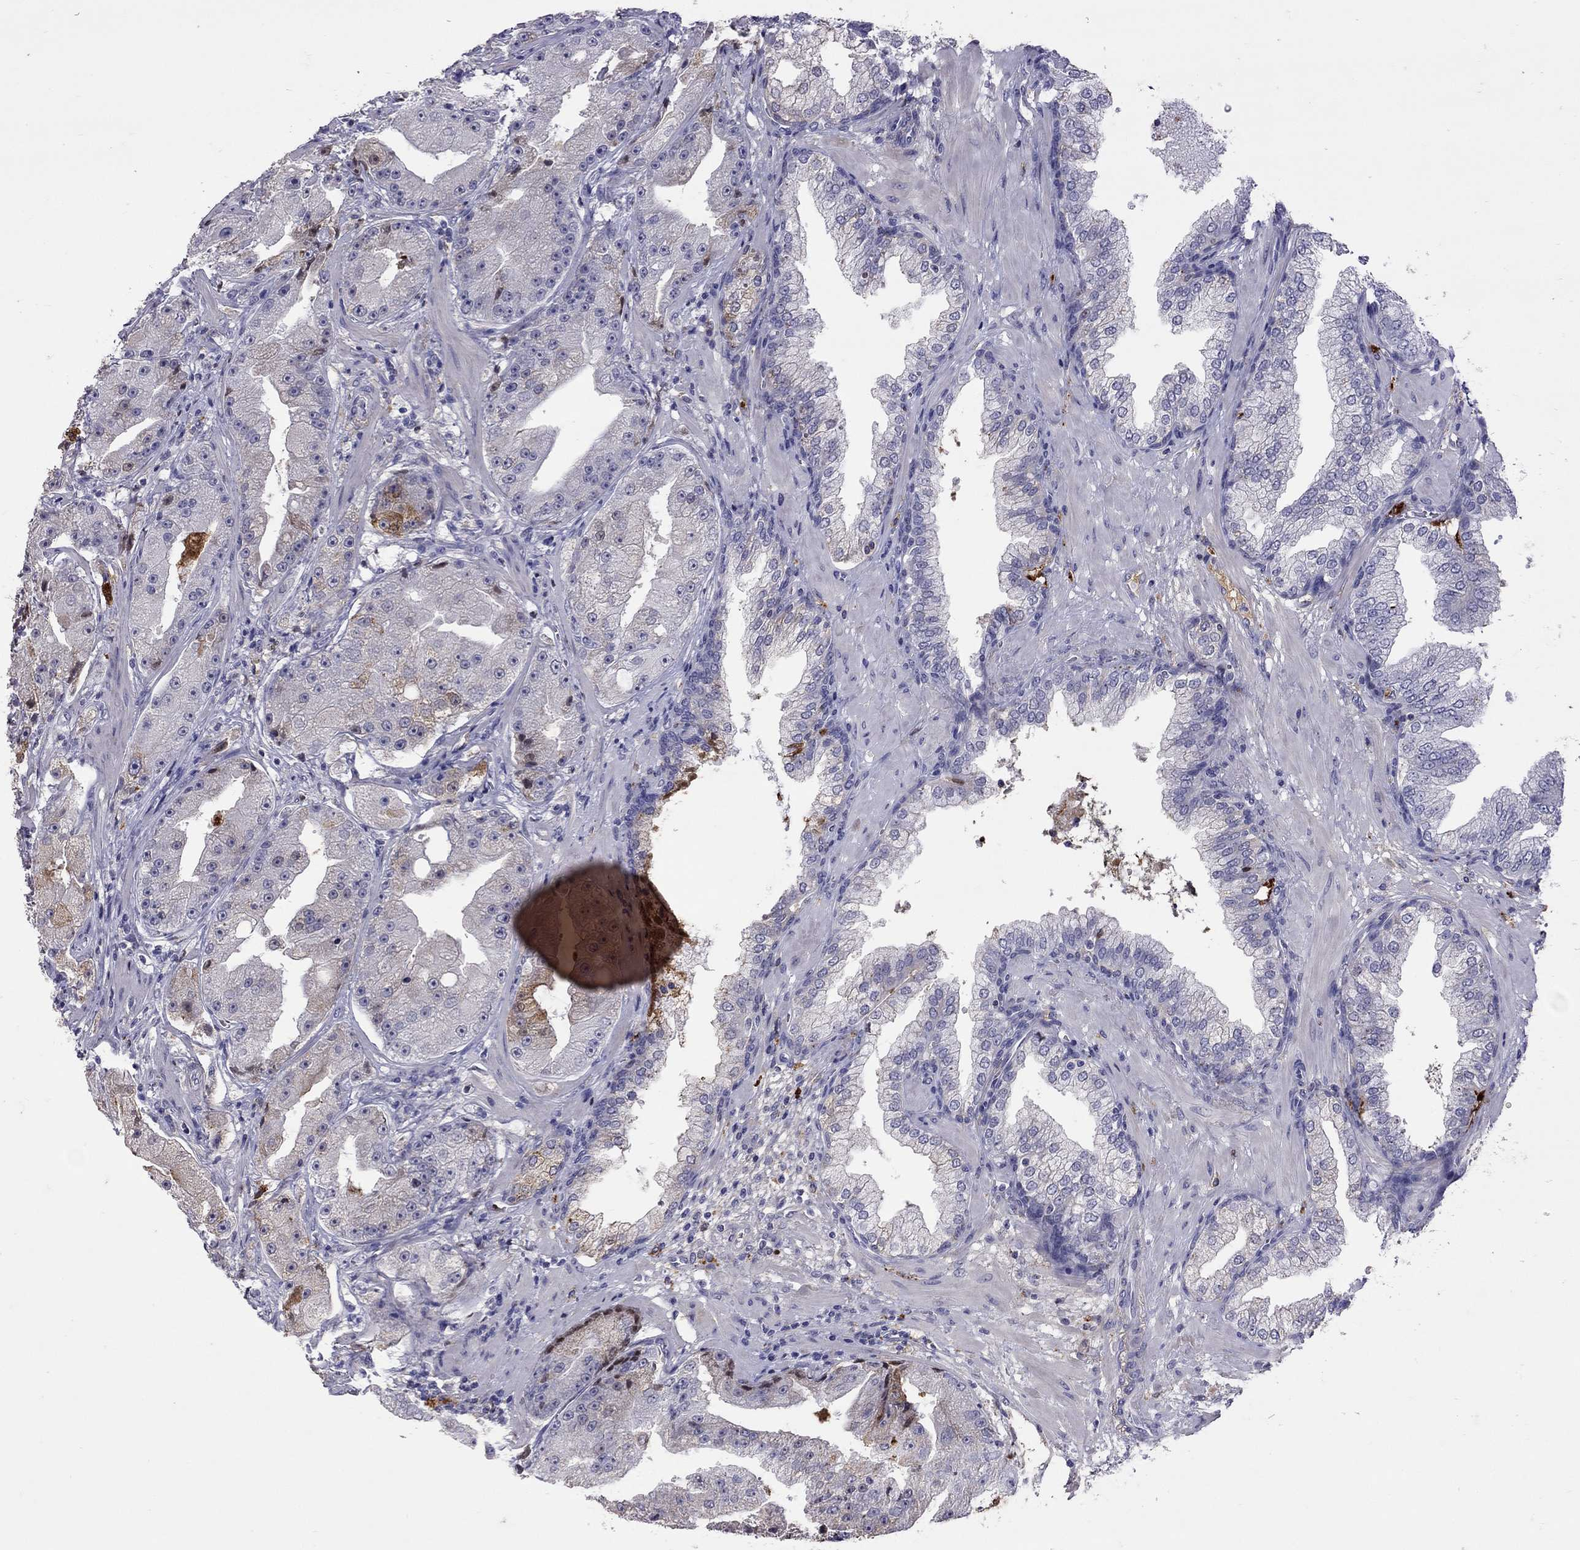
{"staining": {"intensity": "moderate", "quantity": "<25%", "location": "cytoplasmic/membranous"}, "tissue": "prostate cancer", "cell_type": "Tumor cells", "image_type": "cancer", "snomed": [{"axis": "morphology", "description": "Adenocarcinoma, Low grade"}, {"axis": "topography", "description": "Prostate"}], "caption": "There is low levels of moderate cytoplasmic/membranous expression in tumor cells of prostate adenocarcinoma (low-grade), as demonstrated by immunohistochemical staining (brown color).", "gene": "SERPINA3", "patient": {"sex": "male", "age": 62}}